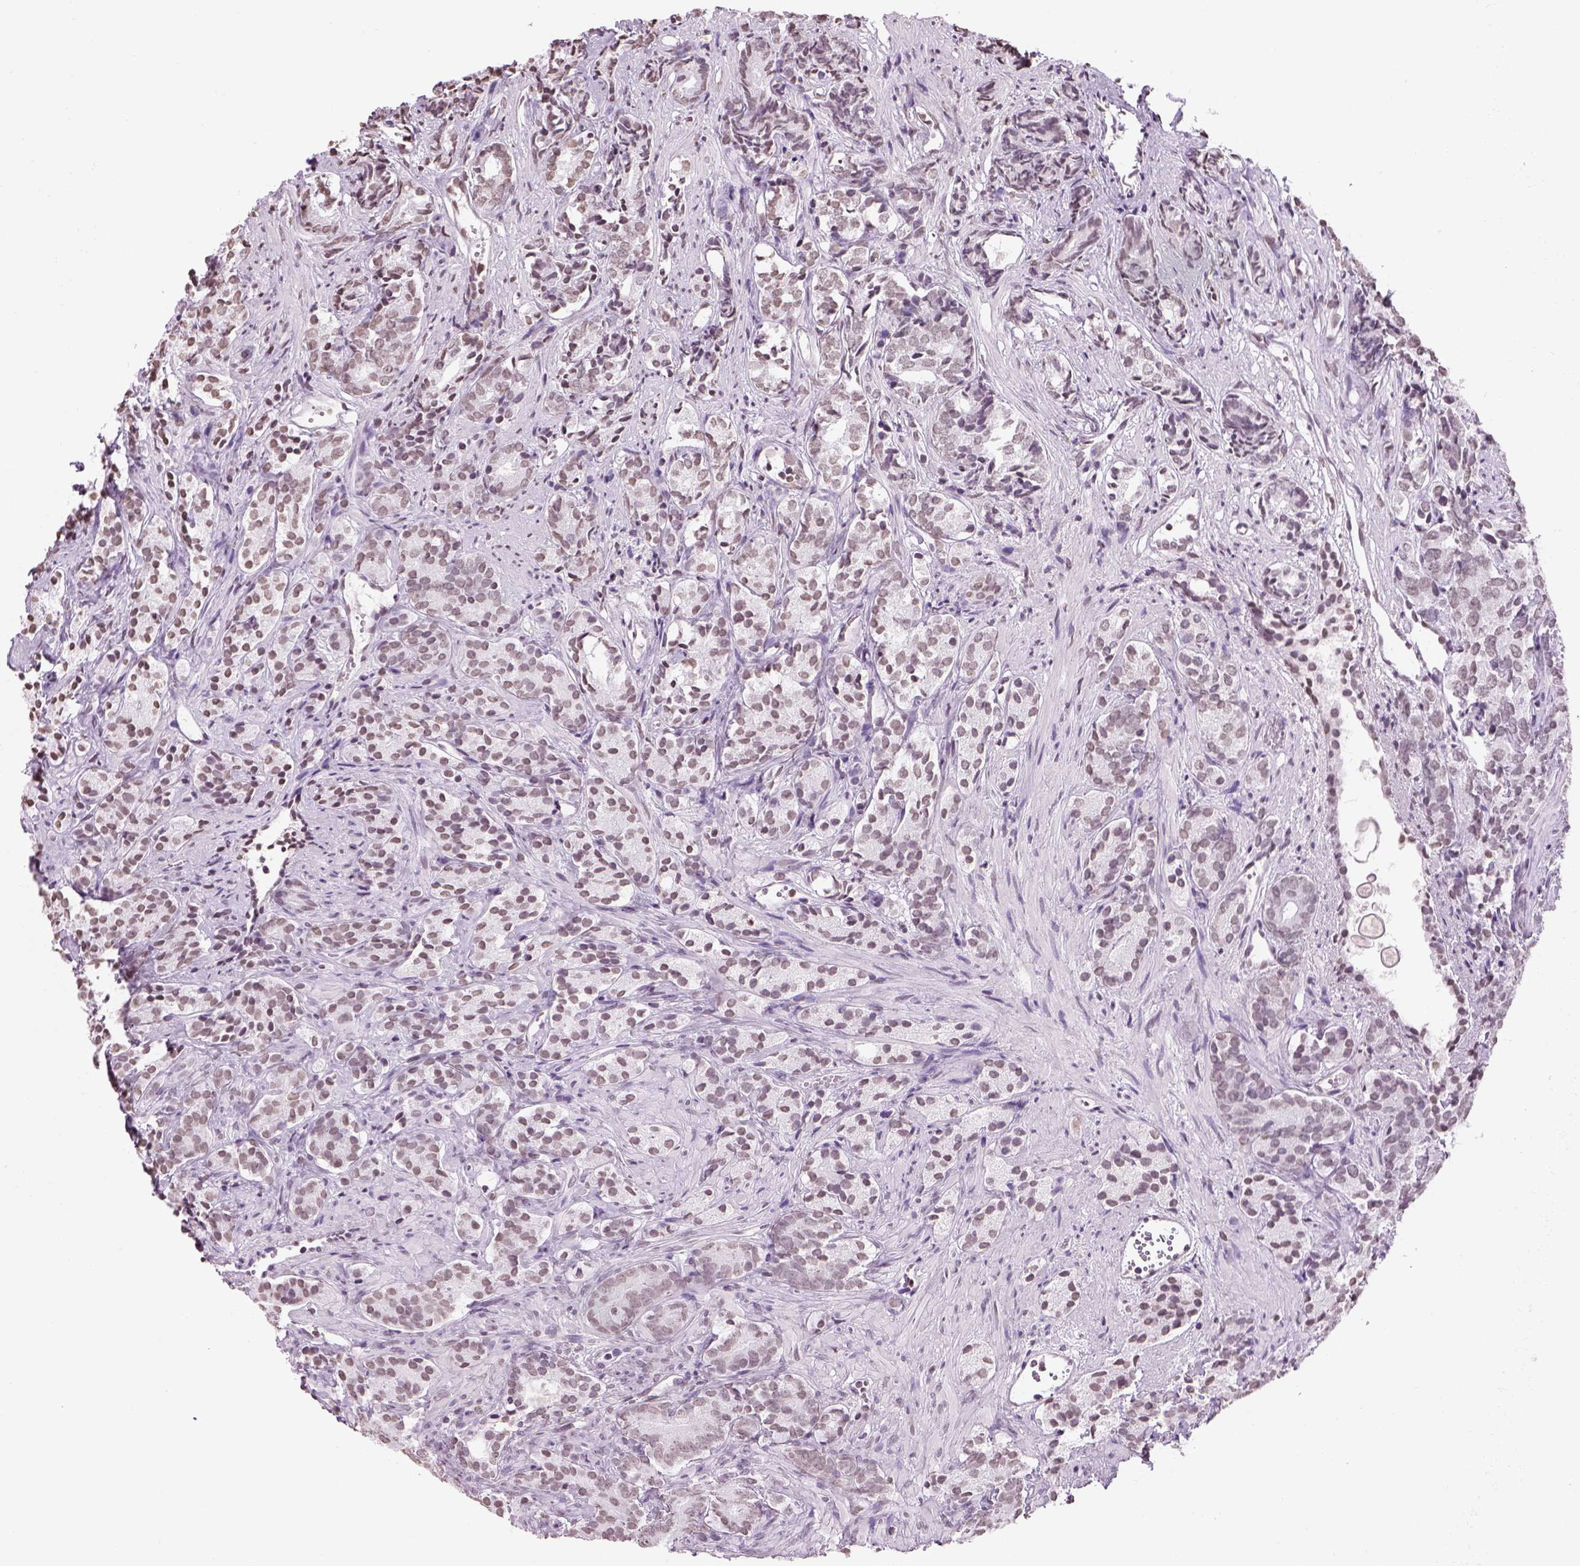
{"staining": {"intensity": "weak", "quantity": ">75%", "location": "nuclear"}, "tissue": "prostate cancer", "cell_type": "Tumor cells", "image_type": "cancer", "snomed": [{"axis": "morphology", "description": "Adenocarcinoma, High grade"}, {"axis": "topography", "description": "Prostate"}], "caption": "This micrograph displays immunohistochemistry (IHC) staining of prostate adenocarcinoma (high-grade), with low weak nuclear positivity in about >75% of tumor cells.", "gene": "BARHL1", "patient": {"sex": "male", "age": 84}}